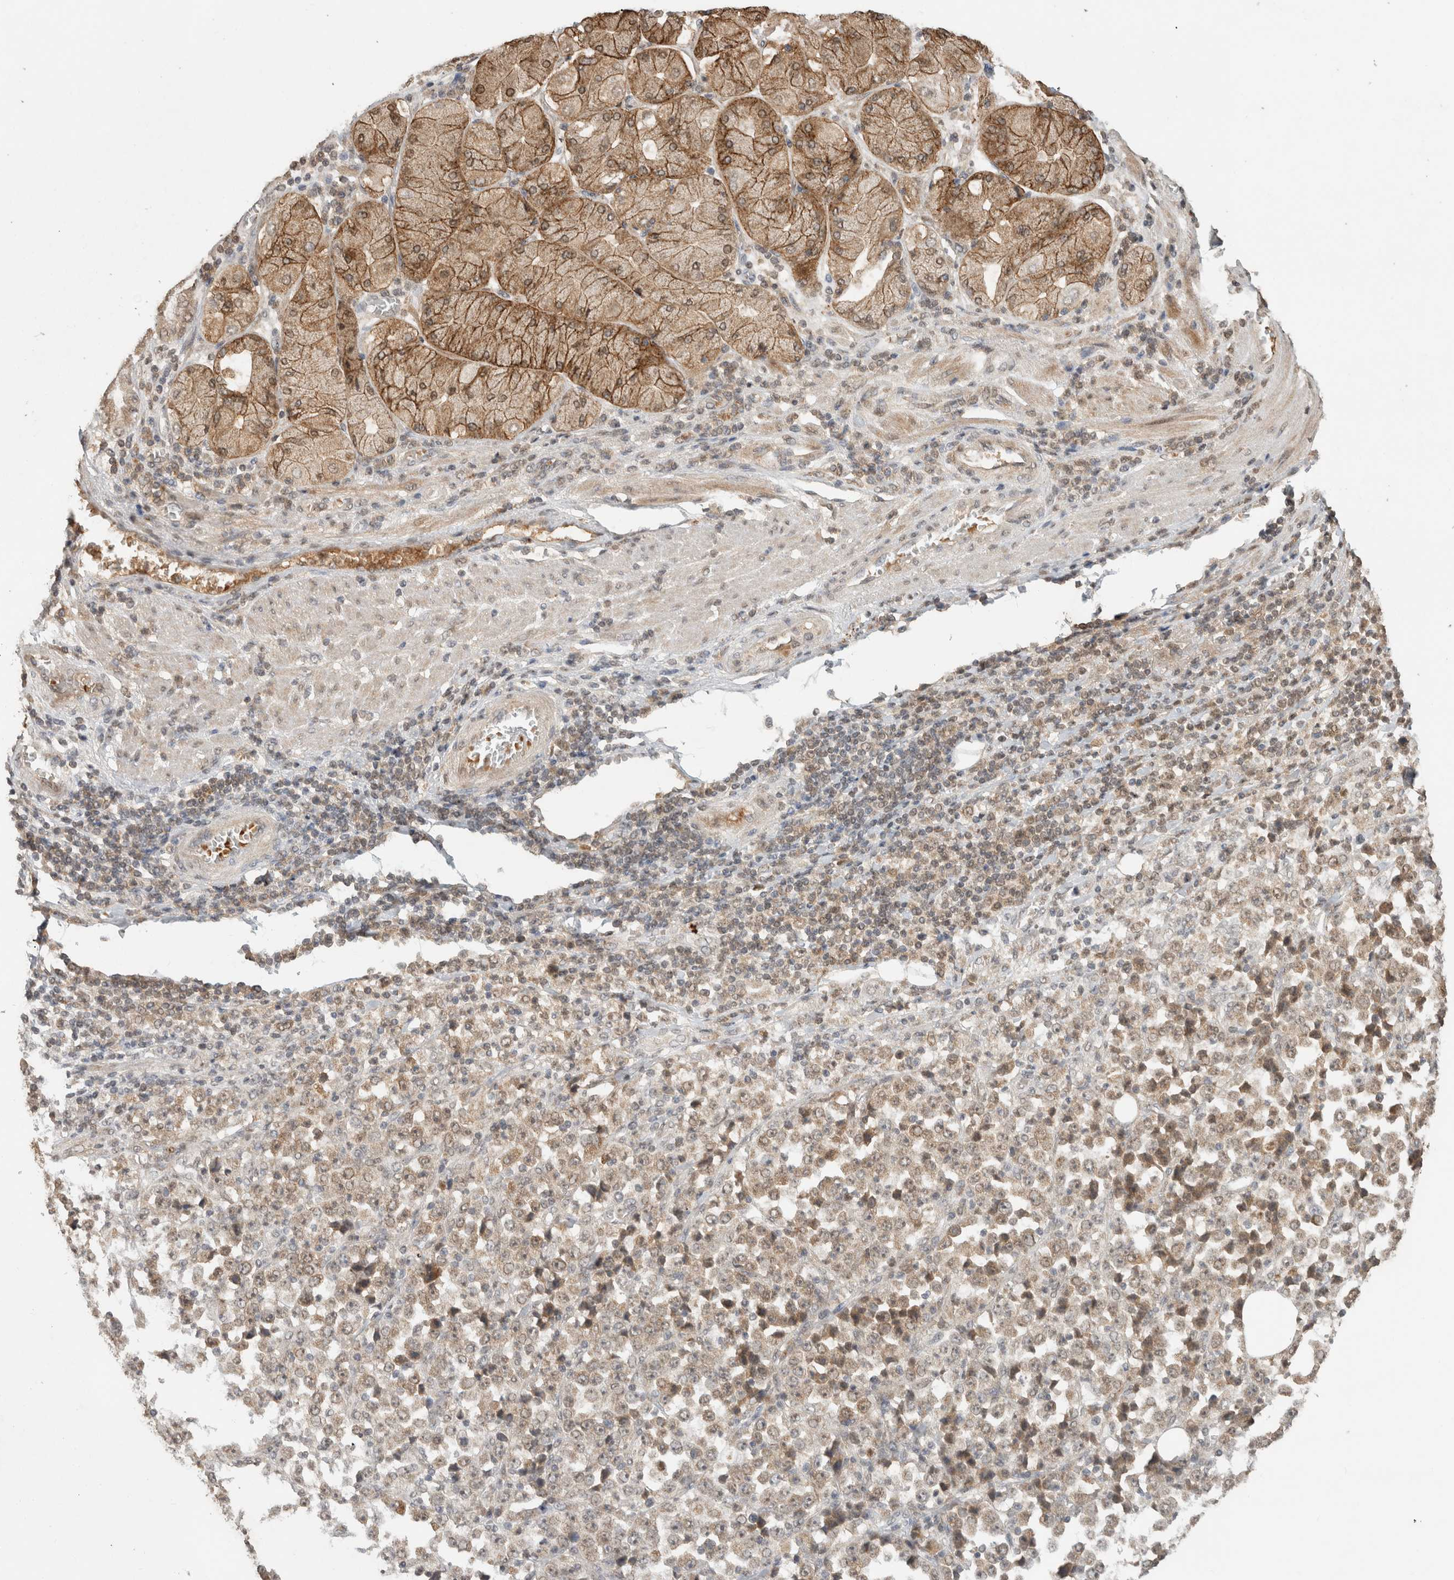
{"staining": {"intensity": "weak", "quantity": ">75%", "location": "cytoplasmic/membranous"}, "tissue": "stomach cancer", "cell_type": "Tumor cells", "image_type": "cancer", "snomed": [{"axis": "morphology", "description": "Normal tissue, NOS"}, {"axis": "morphology", "description": "Adenocarcinoma, NOS"}, {"axis": "topography", "description": "Stomach, upper"}, {"axis": "topography", "description": "Stomach"}], "caption": "Weak cytoplasmic/membranous protein positivity is identified in approximately >75% of tumor cells in adenocarcinoma (stomach).", "gene": "FAM3A", "patient": {"sex": "male", "age": 59}}